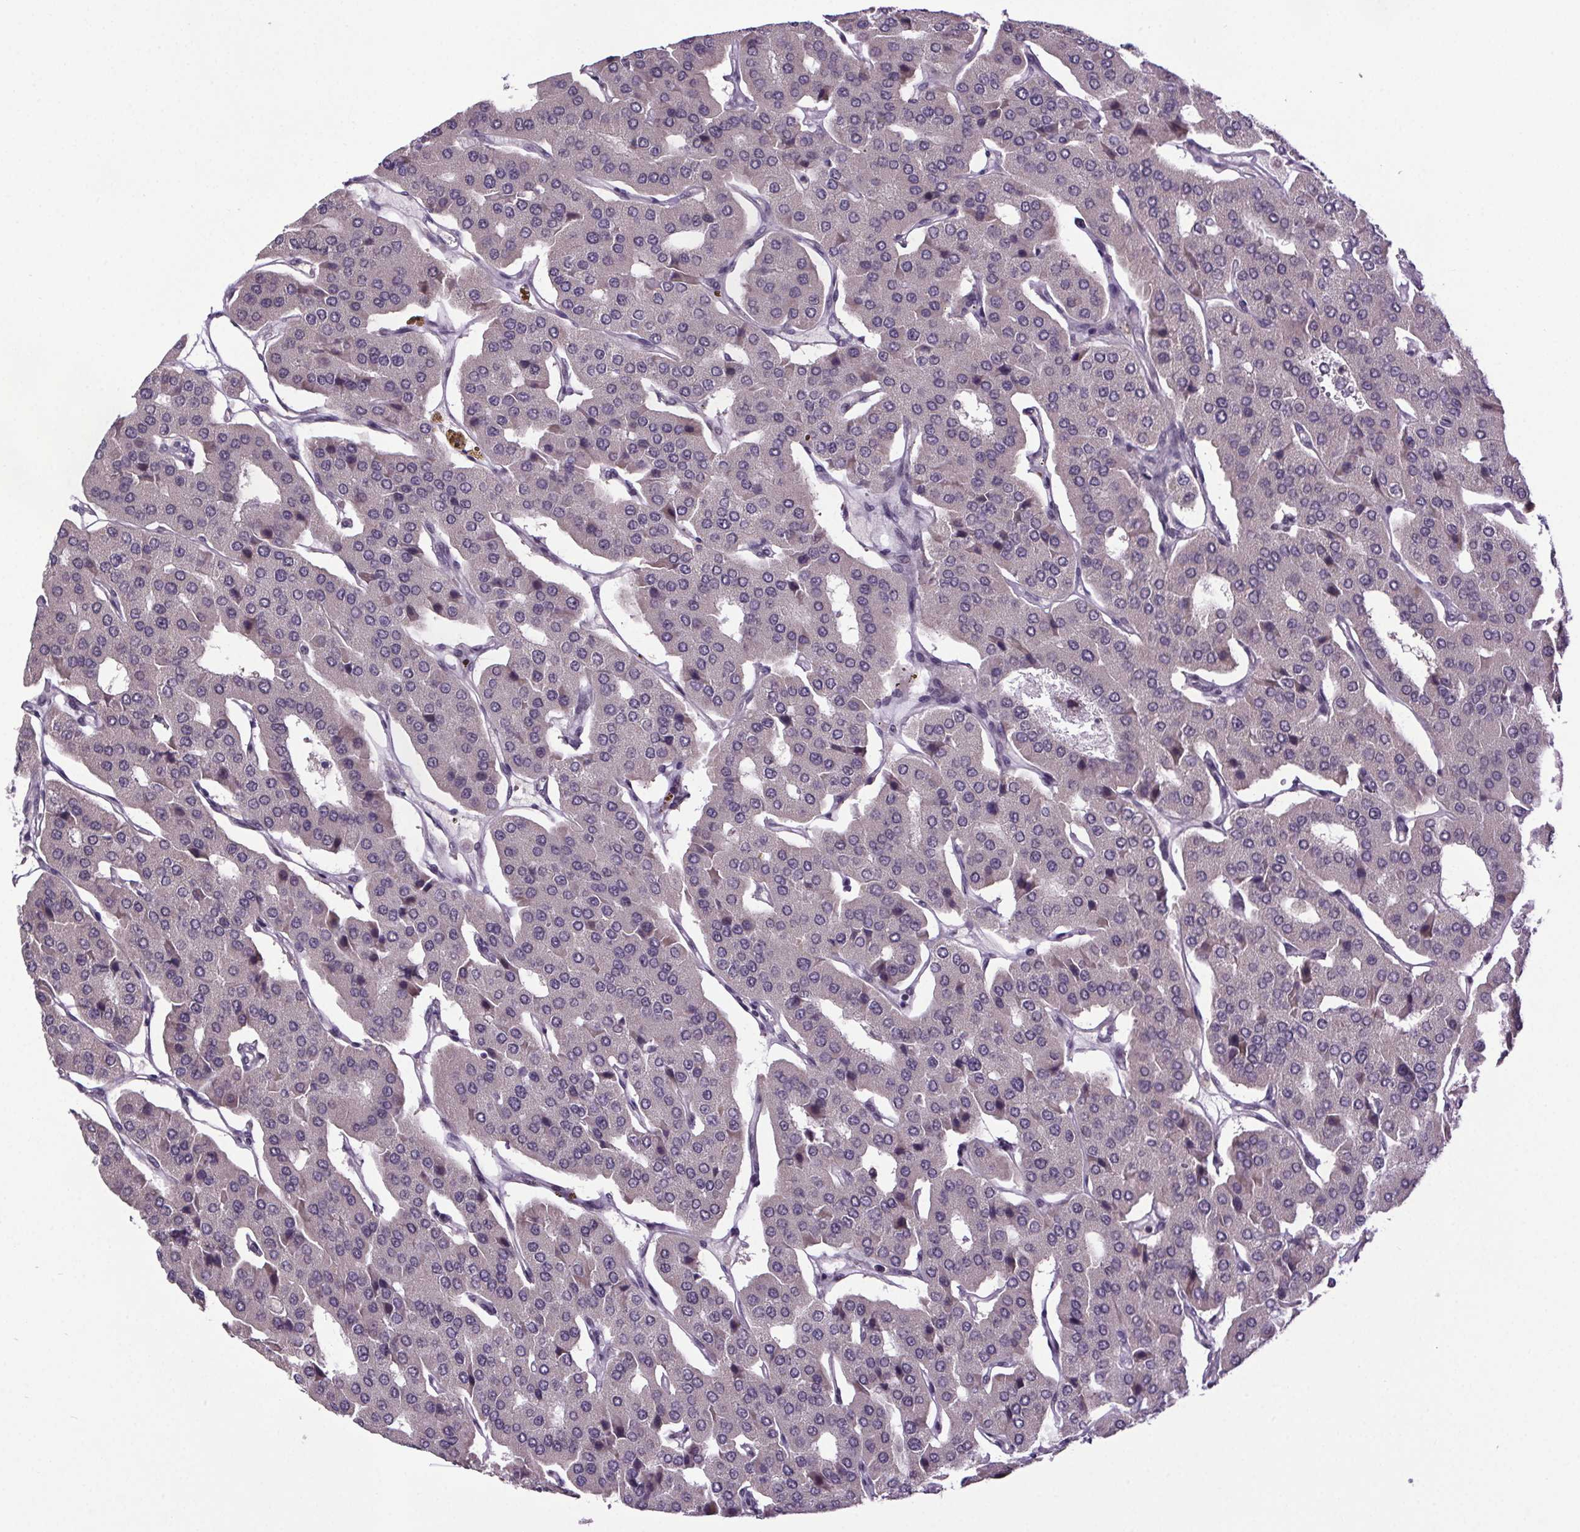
{"staining": {"intensity": "negative", "quantity": "none", "location": "none"}, "tissue": "parathyroid gland", "cell_type": "Glandular cells", "image_type": "normal", "snomed": [{"axis": "morphology", "description": "Normal tissue, NOS"}, {"axis": "morphology", "description": "Adenoma, NOS"}, {"axis": "topography", "description": "Parathyroid gland"}], "caption": "Glandular cells are negative for protein expression in benign human parathyroid gland. (DAB immunohistochemistry visualized using brightfield microscopy, high magnification).", "gene": "ATMIN", "patient": {"sex": "female", "age": 86}}